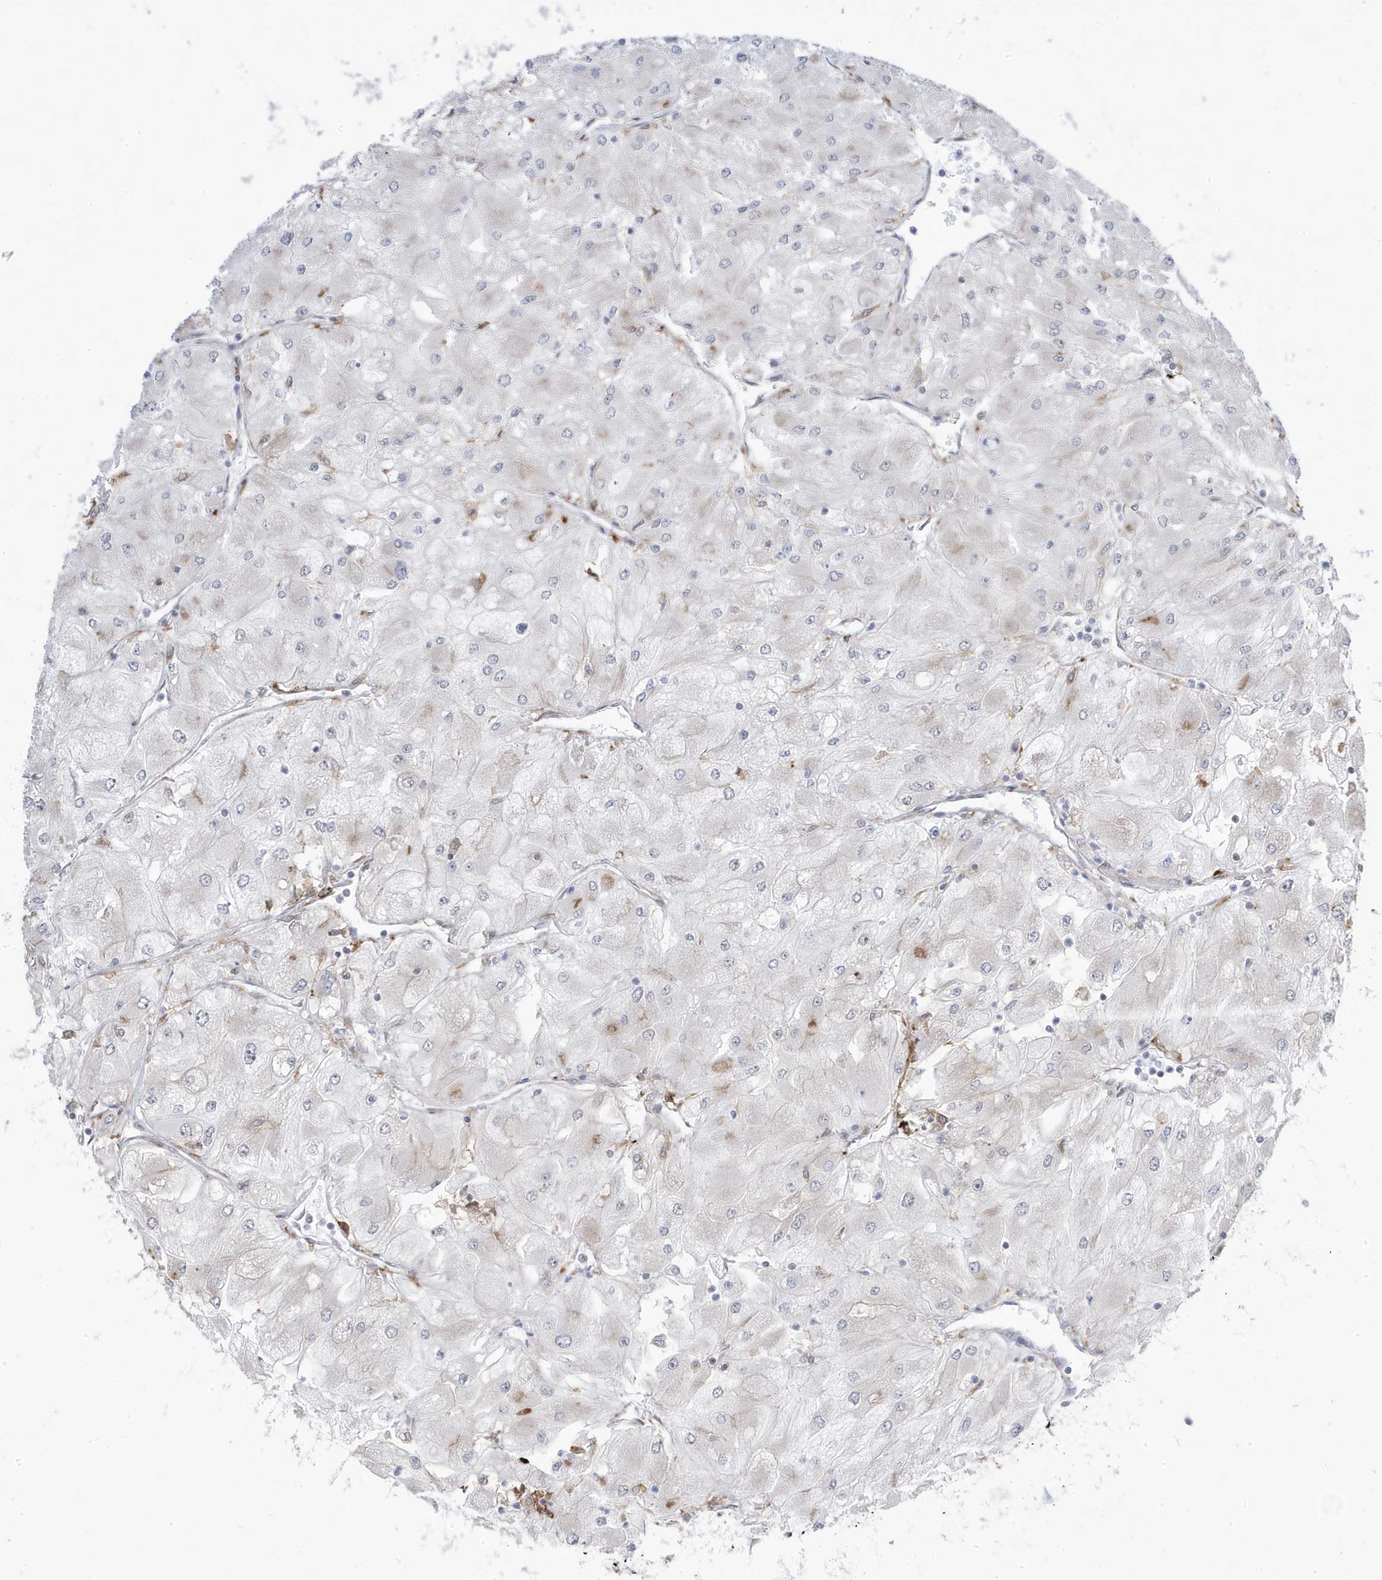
{"staining": {"intensity": "negative", "quantity": "none", "location": "none"}, "tissue": "renal cancer", "cell_type": "Tumor cells", "image_type": "cancer", "snomed": [{"axis": "morphology", "description": "Adenocarcinoma, NOS"}, {"axis": "topography", "description": "Kidney"}], "caption": "This is a image of immunohistochemistry staining of renal cancer, which shows no expression in tumor cells.", "gene": "ADAMTSL3", "patient": {"sex": "male", "age": 80}}